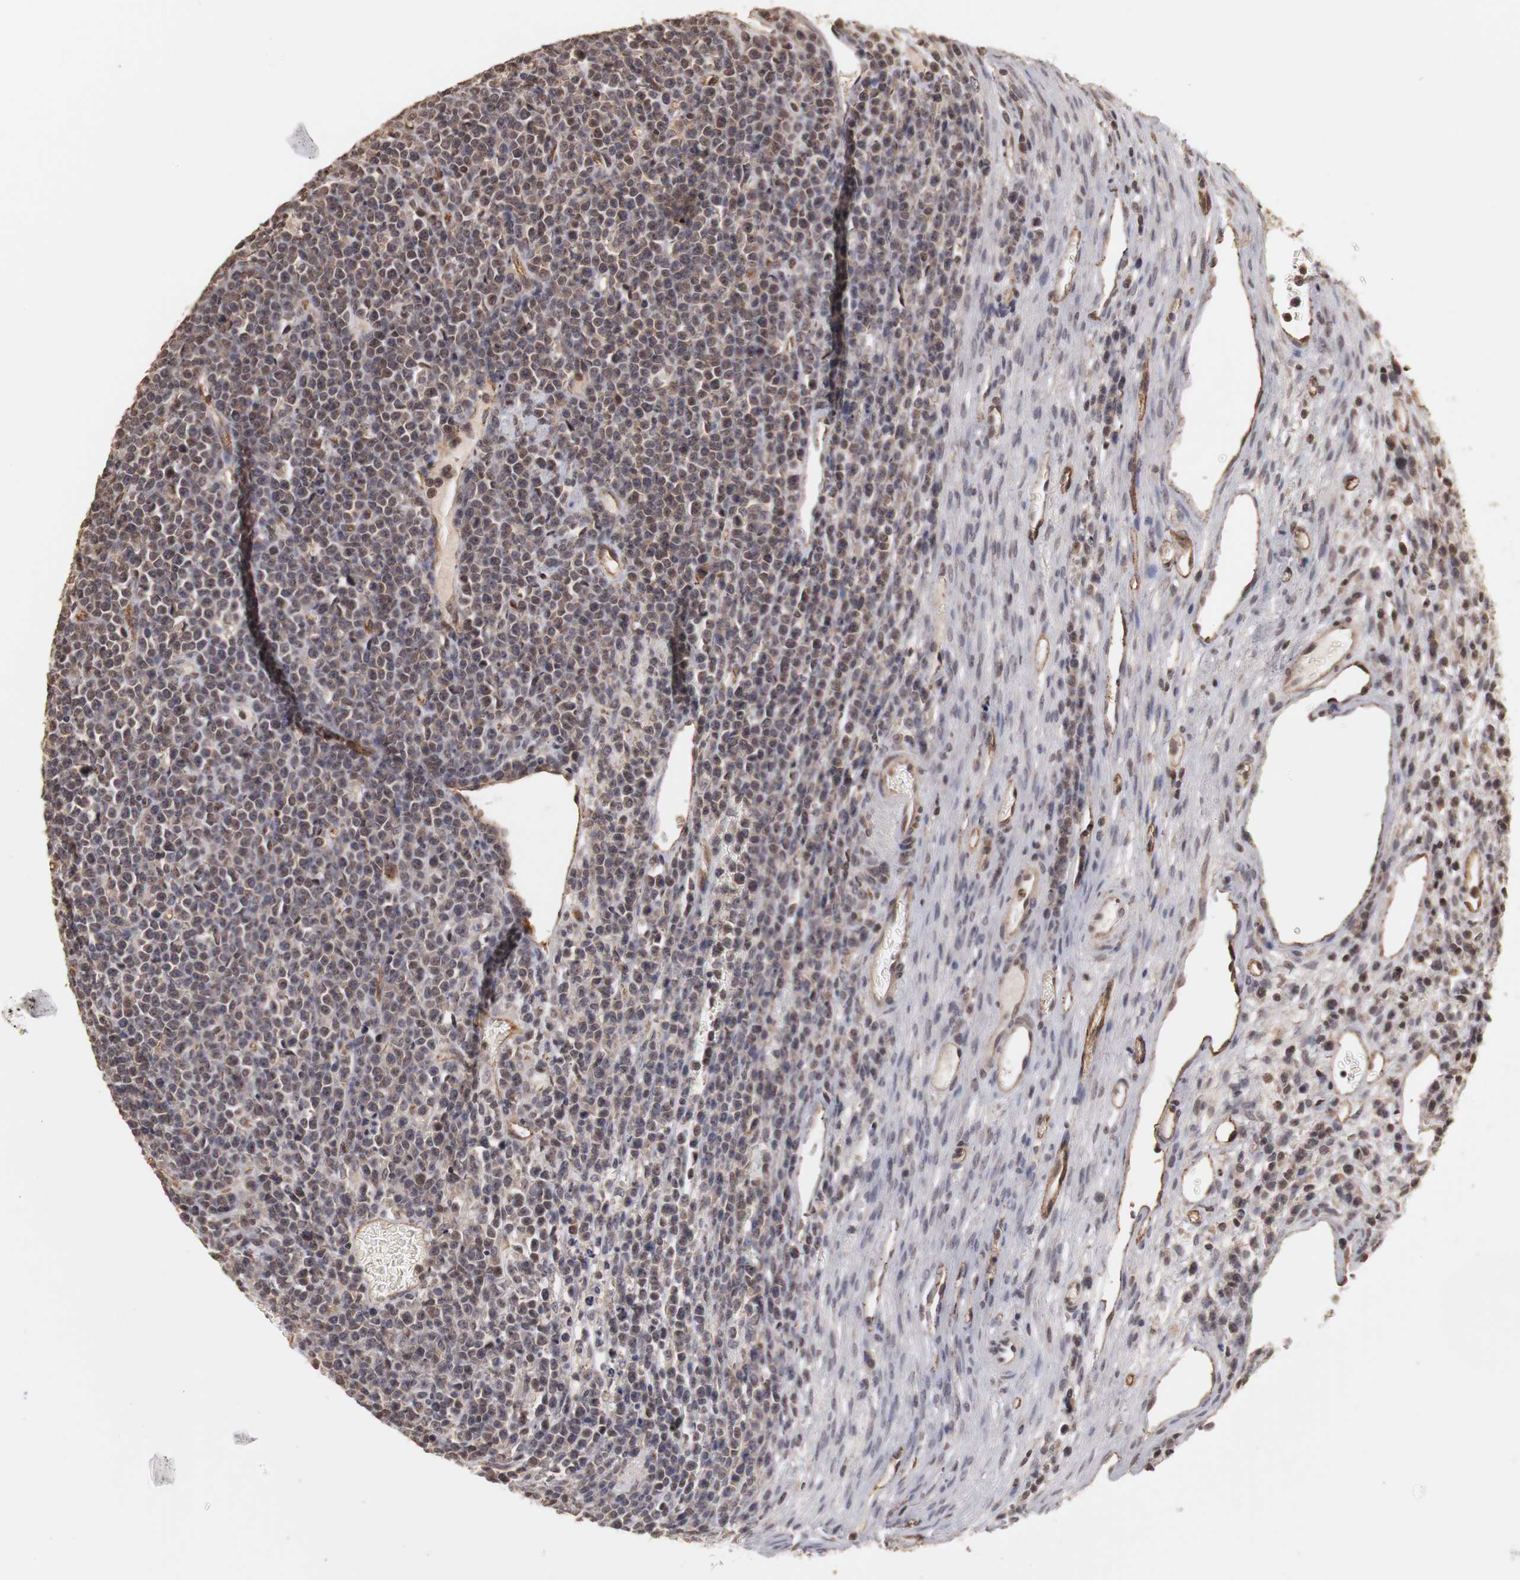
{"staining": {"intensity": "weak", "quantity": ">75%", "location": "cytoplasmic/membranous,nuclear"}, "tissue": "lymphoma", "cell_type": "Tumor cells", "image_type": "cancer", "snomed": [{"axis": "morphology", "description": "Malignant lymphoma, non-Hodgkin's type, High grade"}, {"axis": "topography", "description": "Ovary"}], "caption": "Immunohistochemical staining of human malignant lymphoma, non-Hodgkin's type (high-grade) demonstrates weak cytoplasmic/membranous and nuclear protein staining in approximately >75% of tumor cells.", "gene": "PLEKHA1", "patient": {"sex": "female", "age": 56}}